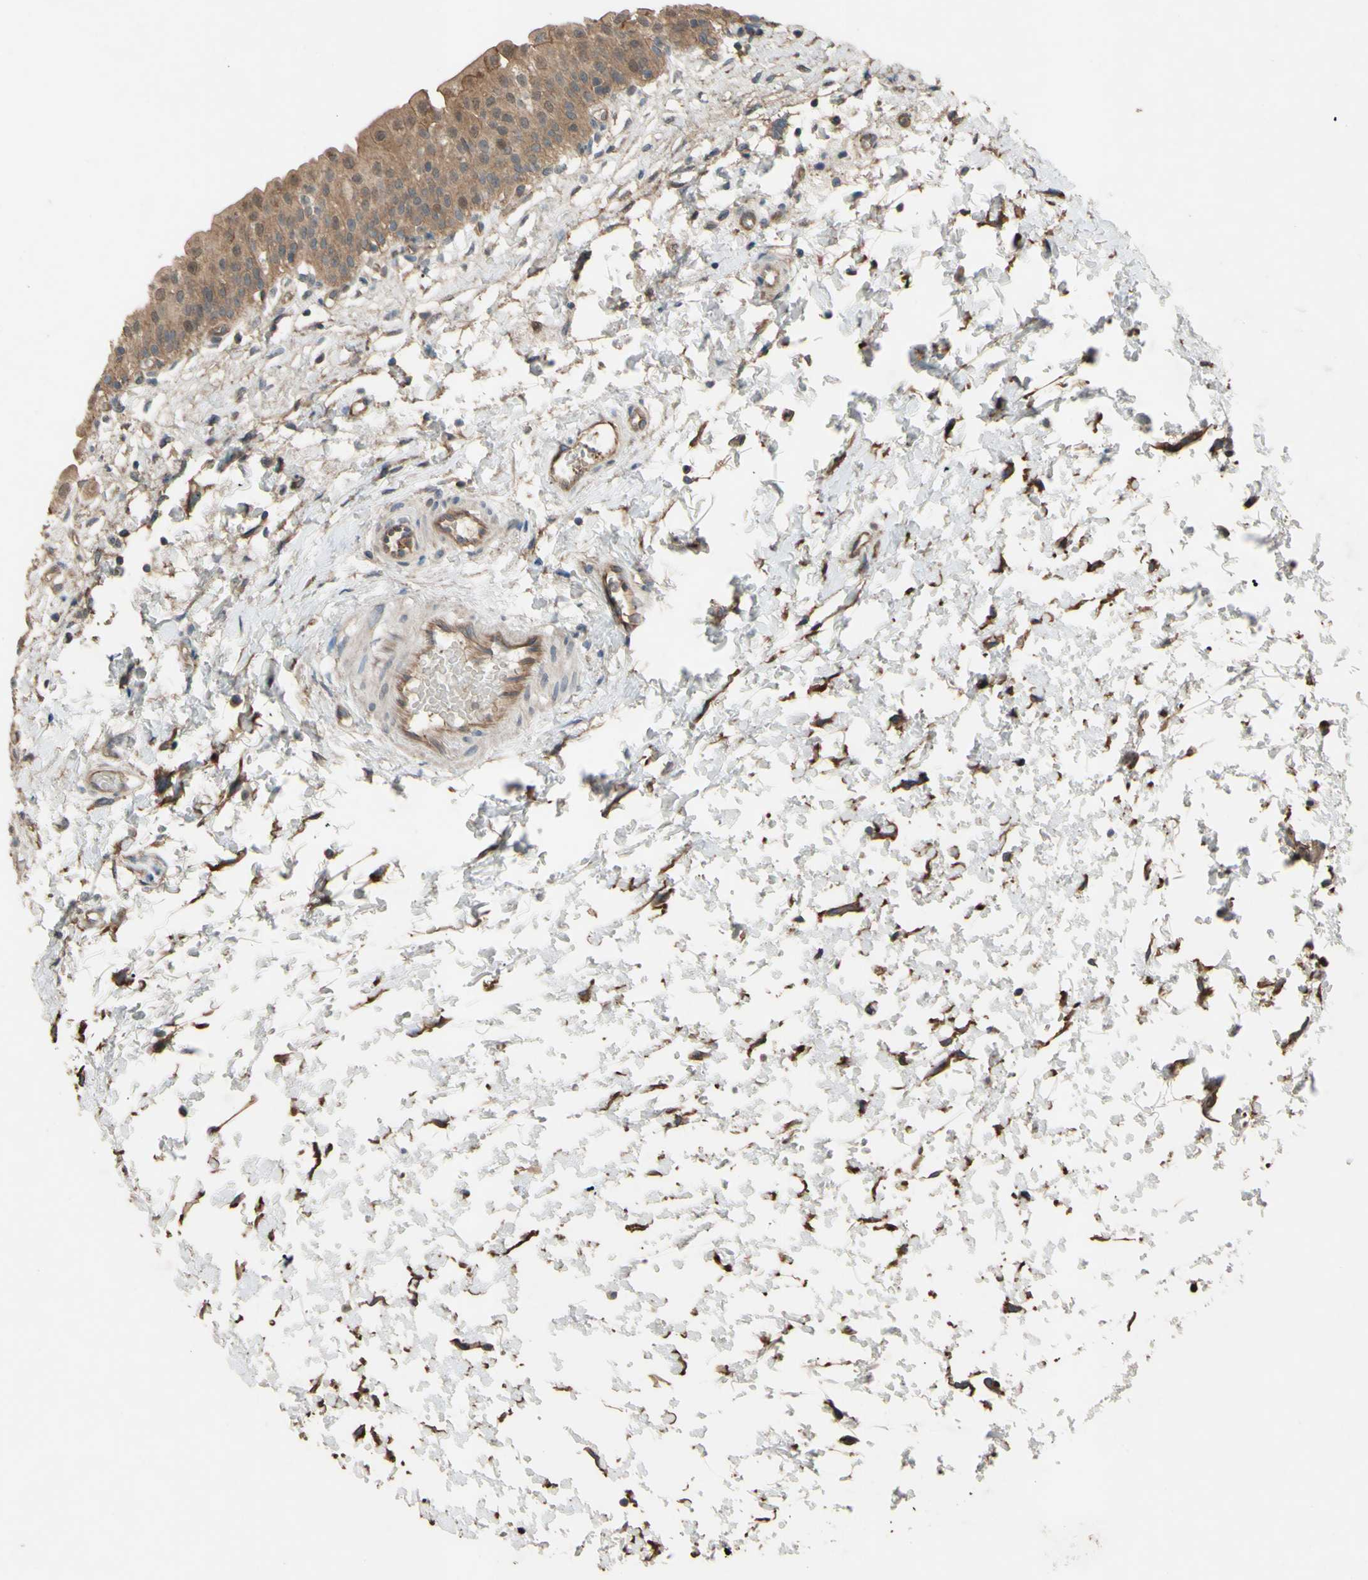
{"staining": {"intensity": "moderate", "quantity": ">75%", "location": "cytoplasmic/membranous"}, "tissue": "urinary bladder", "cell_type": "Urothelial cells", "image_type": "normal", "snomed": [{"axis": "morphology", "description": "Normal tissue, NOS"}, {"axis": "topography", "description": "Urinary bladder"}], "caption": "The photomicrograph reveals staining of unremarkable urinary bladder, revealing moderate cytoplasmic/membranous protein staining (brown color) within urothelial cells. (Brightfield microscopy of DAB IHC at high magnification).", "gene": "SHROOM4", "patient": {"sex": "male", "age": 55}}